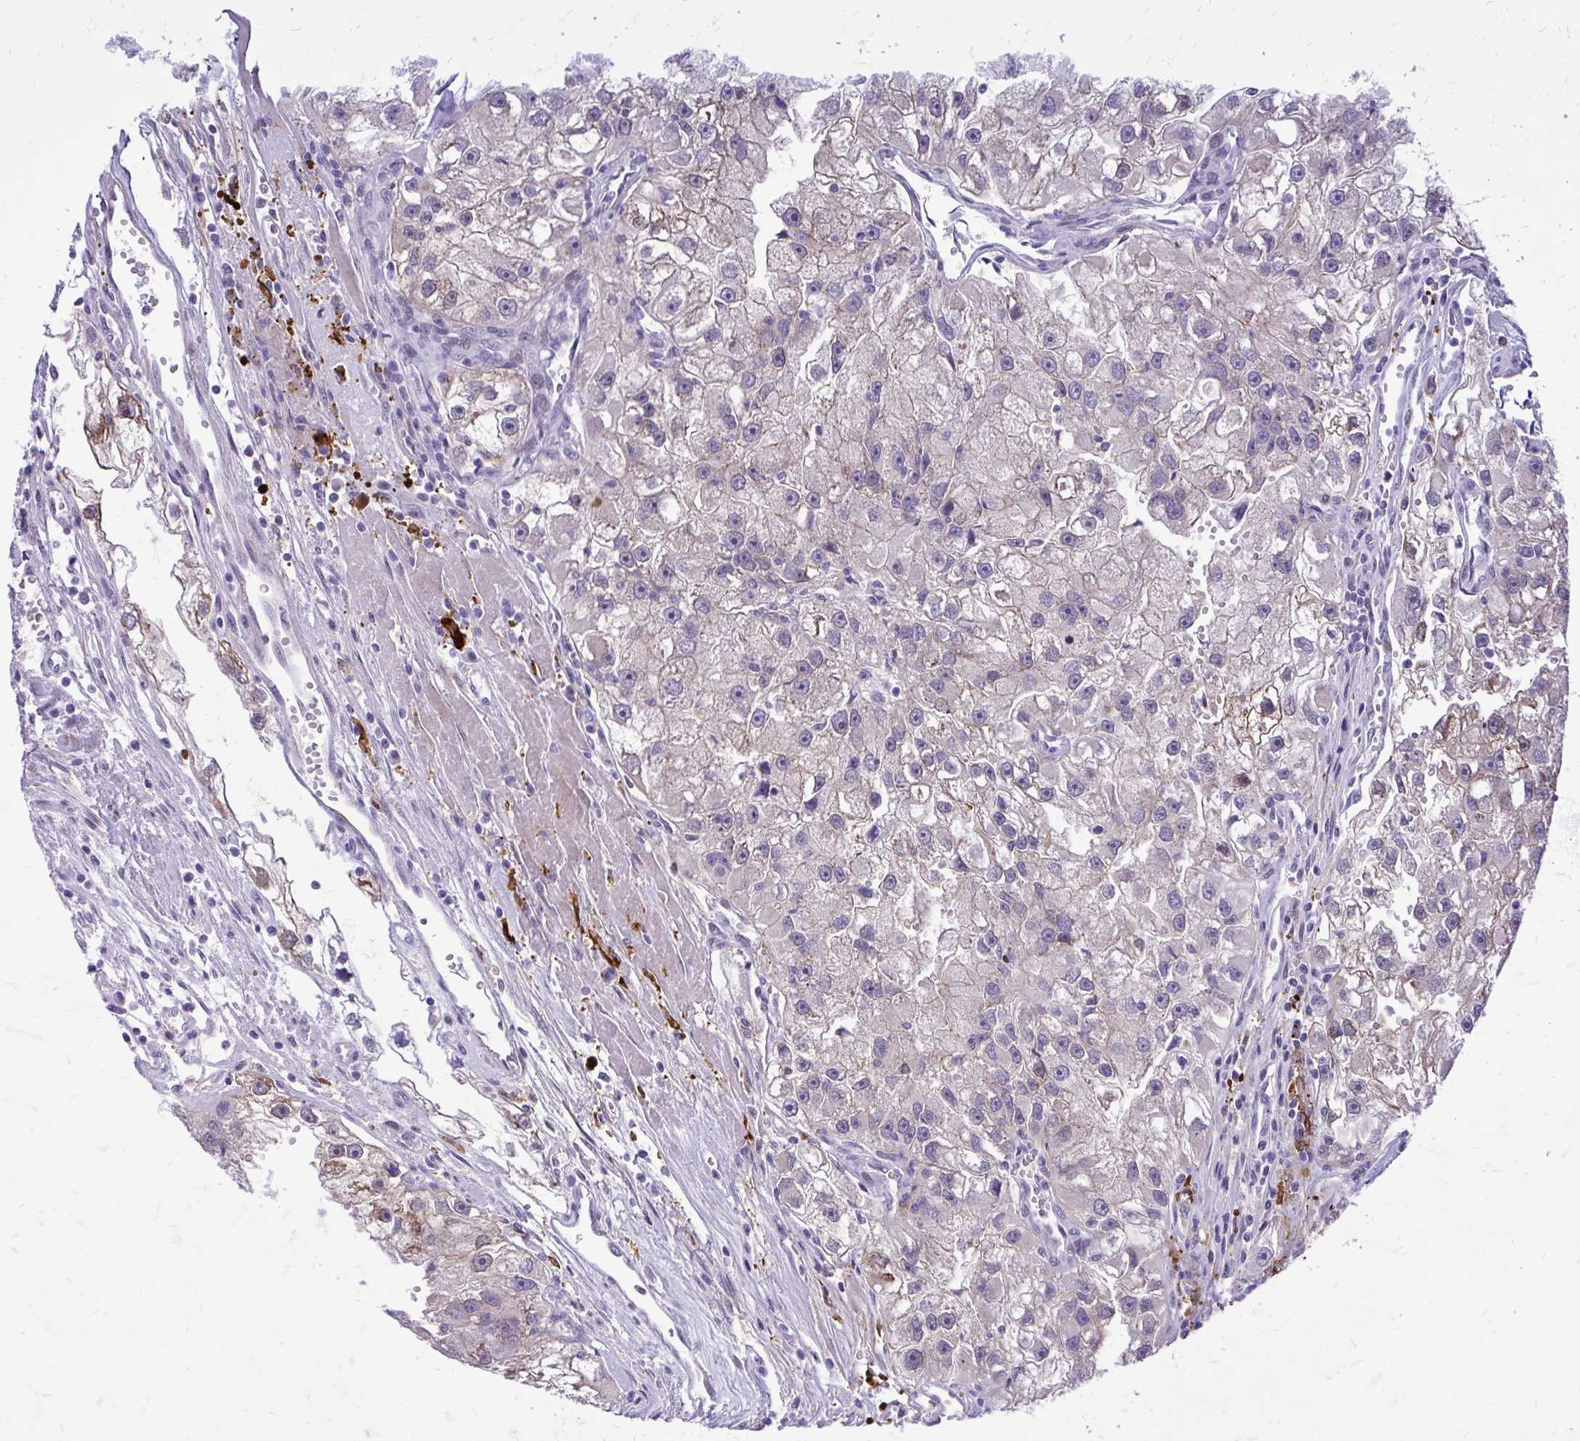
{"staining": {"intensity": "negative", "quantity": "none", "location": "none"}, "tissue": "renal cancer", "cell_type": "Tumor cells", "image_type": "cancer", "snomed": [{"axis": "morphology", "description": "Adenocarcinoma, NOS"}, {"axis": "topography", "description": "Kidney"}], "caption": "A high-resolution micrograph shows immunohistochemistry staining of renal cancer (adenocarcinoma), which exhibits no significant staining in tumor cells. (DAB immunohistochemistry (IHC), high magnification).", "gene": "ZBTB25", "patient": {"sex": "male", "age": 63}}